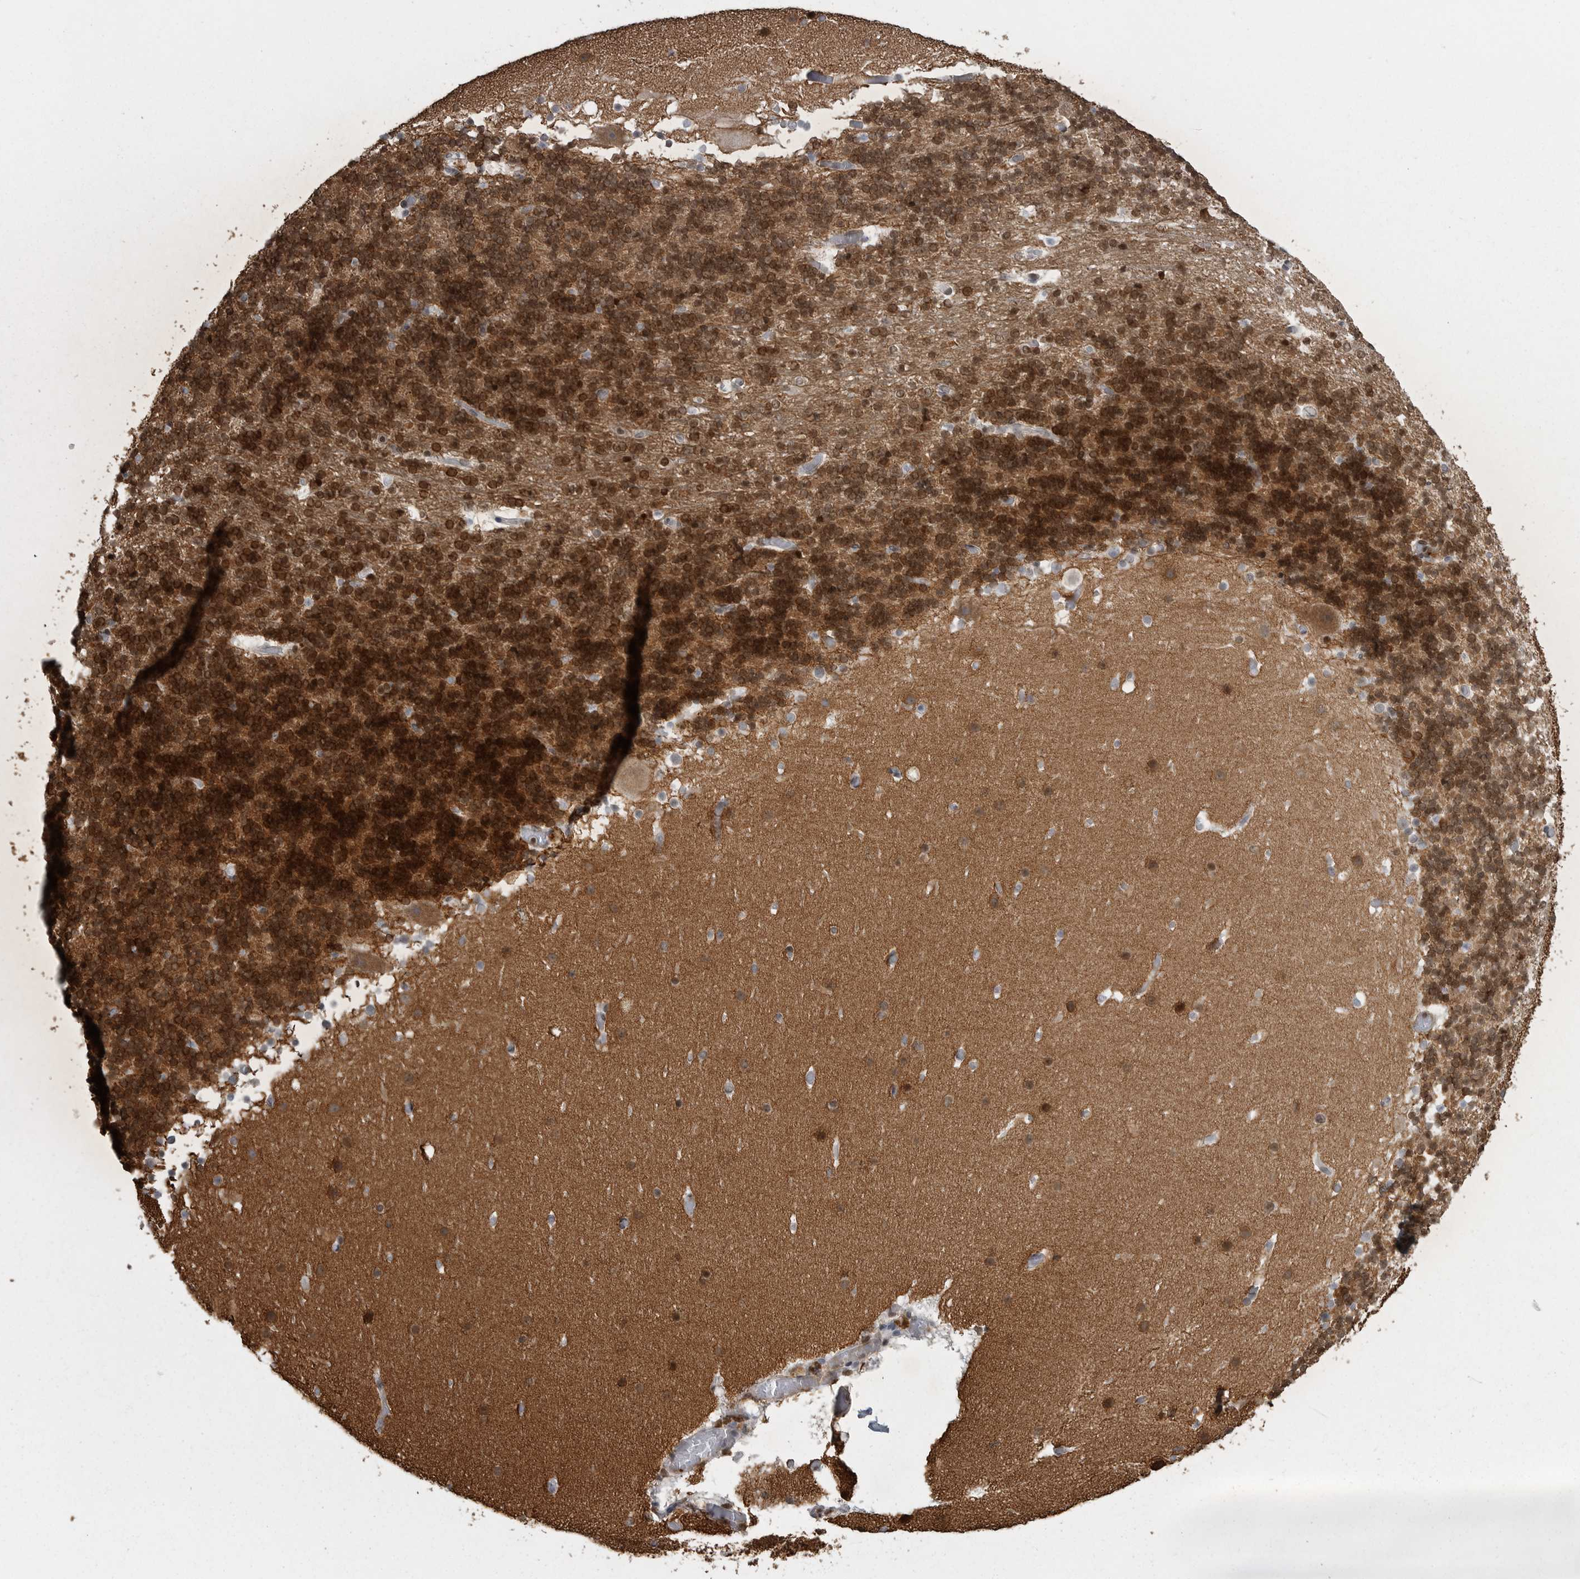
{"staining": {"intensity": "moderate", "quantity": "25%-75%", "location": "cytoplasmic/membranous,nuclear"}, "tissue": "cerebellum", "cell_type": "Cells in granular layer", "image_type": "normal", "snomed": [{"axis": "morphology", "description": "Normal tissue, NOS"}, {"axis": "topography", "description": "Cerebellum"}], "caption": "An image of human cerebellum stained for a protein reveals moderate cytoplasmic/membranous,nuclear brown staining in cells in granular layer.", "gene": "HMGN3", "patient": {"sex": "male", "age": 57}}